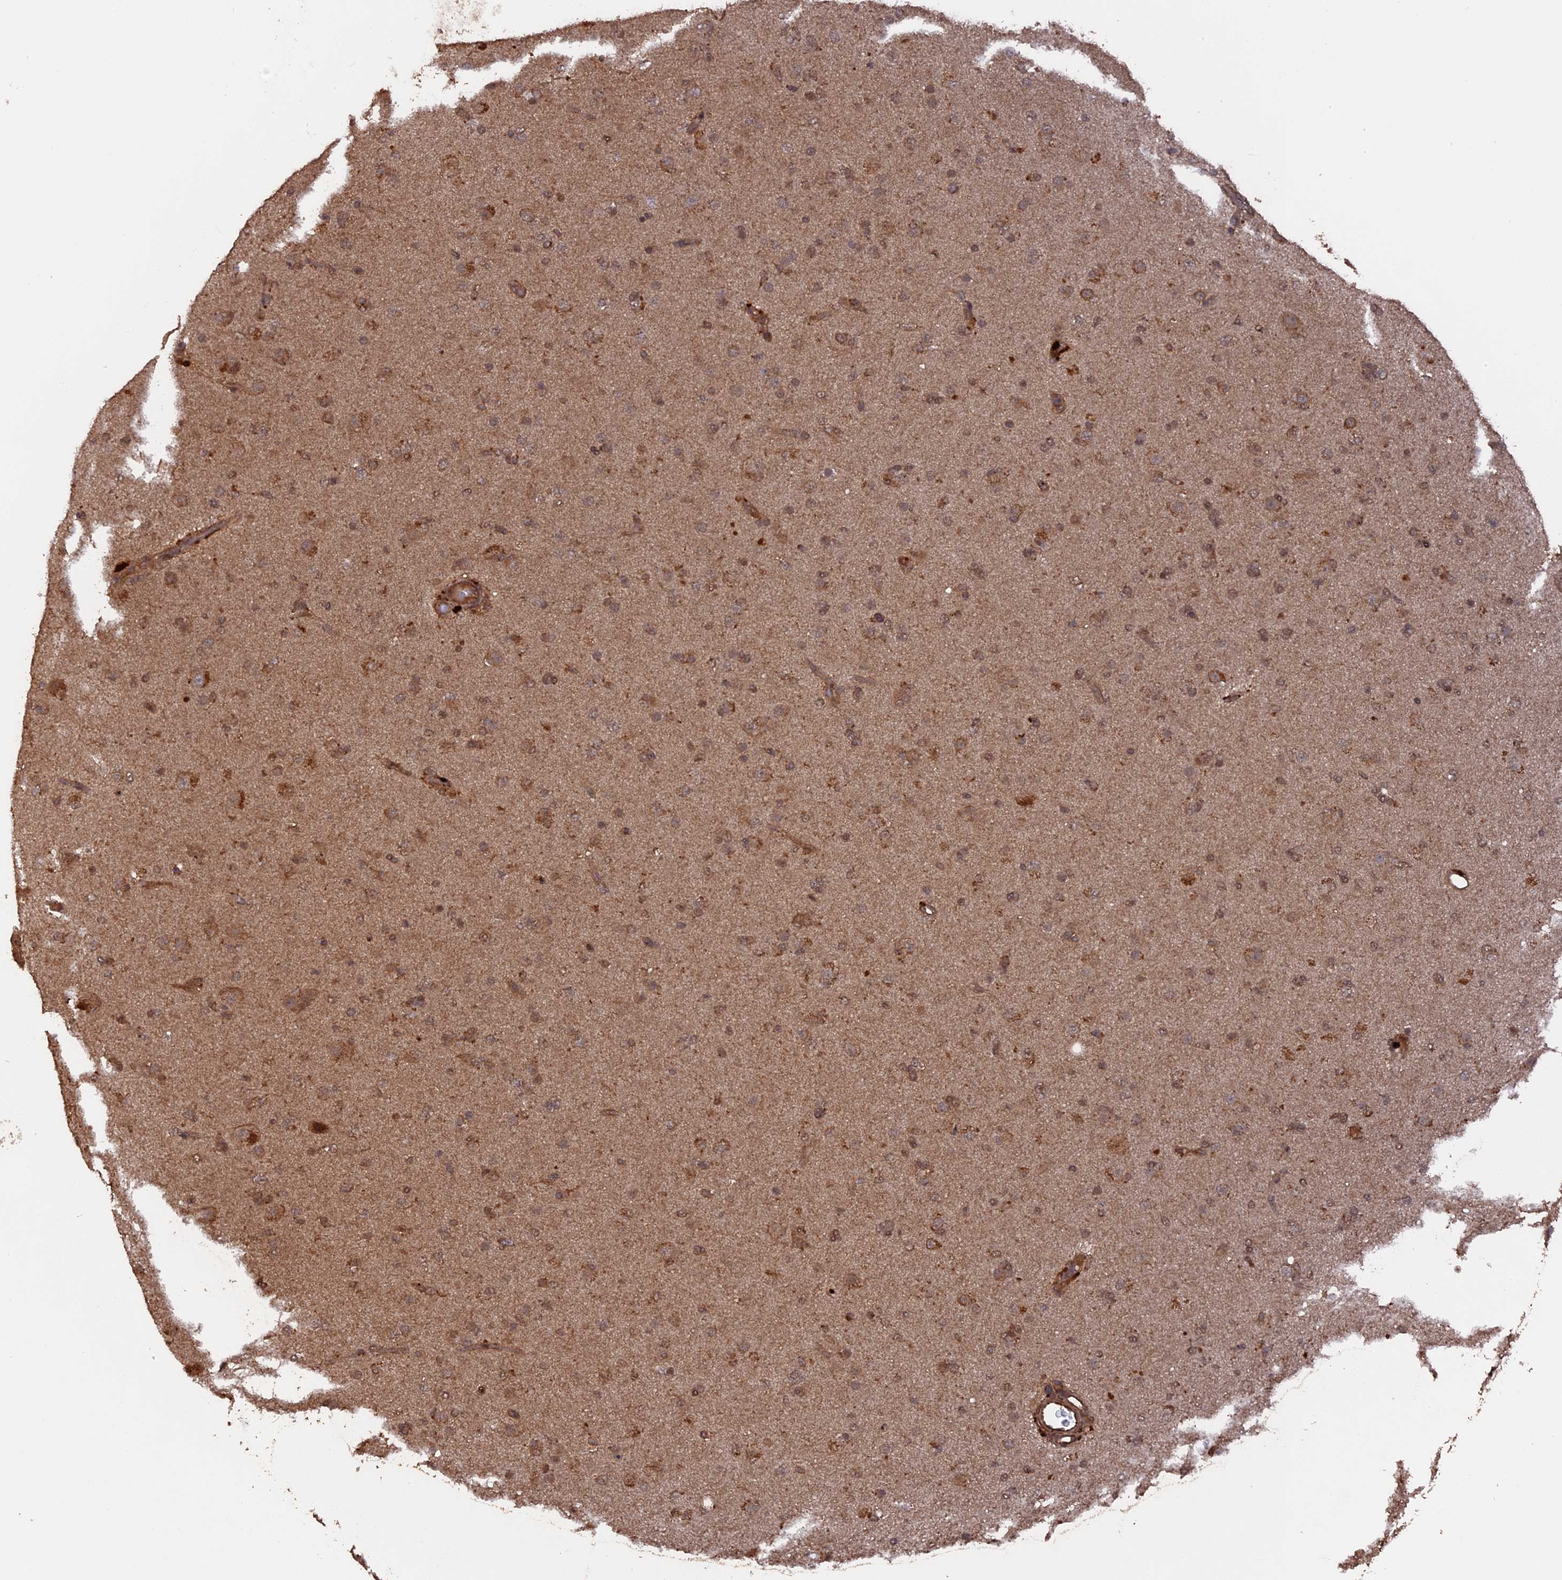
{"staining": {"intensity": "moderate", "quantity": ">75%", "location": "cytoplasmic/membranous"}, "tissue": "glioma", "cell_type": "Tumor cells", "image_type": "cancer", "snomed": [{"axis": "morphology", "description": "Glioma, malignant, Low grade"}, {"axis": "topography", "description": "Brain"}], "caption": "Moderate cytoplasmic/membranous expression is present in about >75% of tumor cells in glioma.", "gene": "TELO2", "patient": {"sex": "male", "age": 65}}